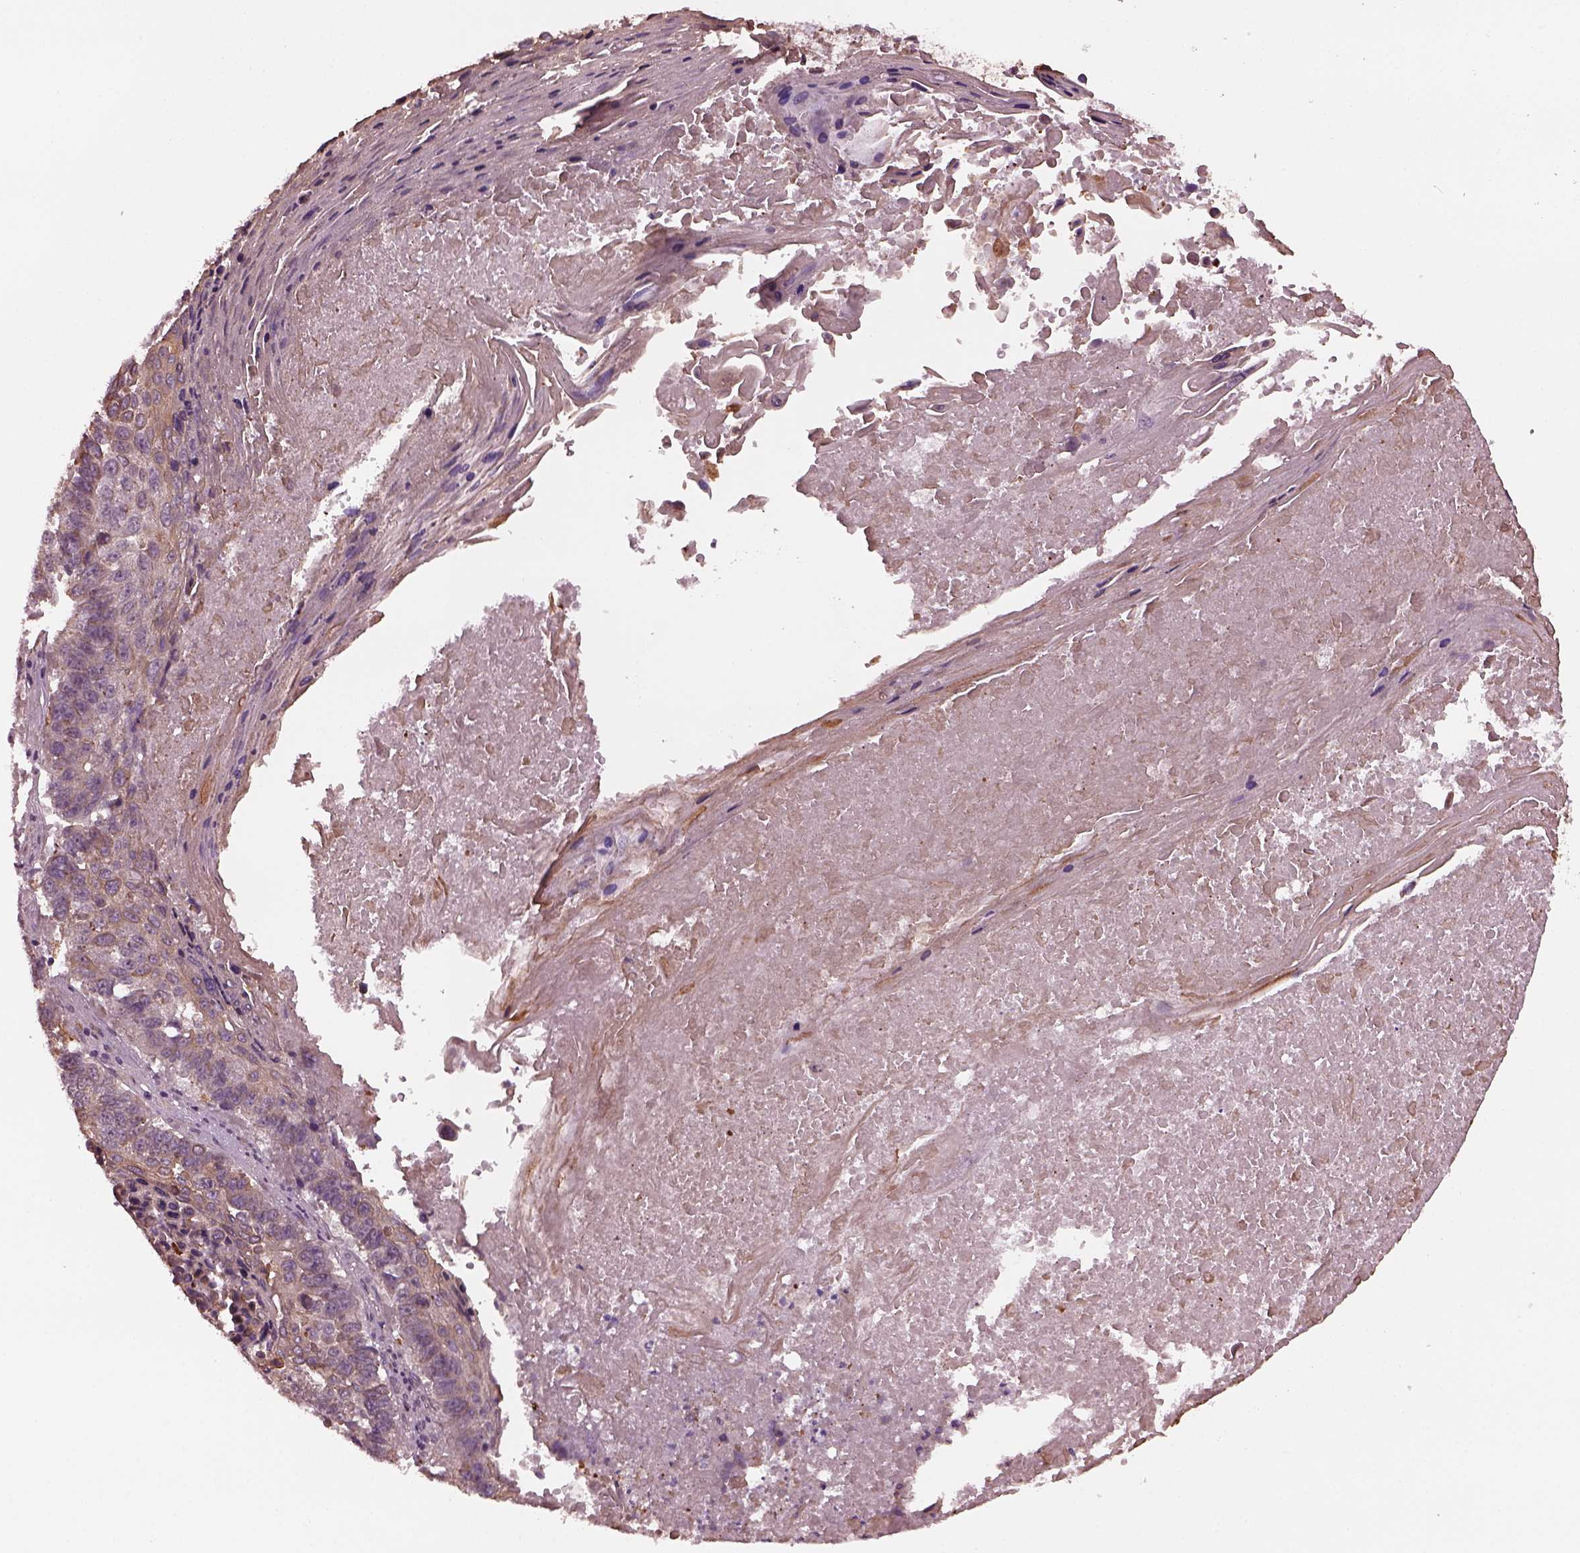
{"staining": {"intensity": "weak", "quantity": "<25%", "location": "cytoplasmic/membranous"}, "tissue": "lung cancer", "cell_type": "Tumor cells", "image_type": "cancer", "snomed": [{"axis": "morphology", "description": "Squamous cell carcinoma, NOS"}, {"axis": "topography", "description": "Lung"}], "caption": "Tumor cells show no significant protein staining in lung cancer.", "gene": "RUFY3", "patient": {"sex": "male", "age": 73}}